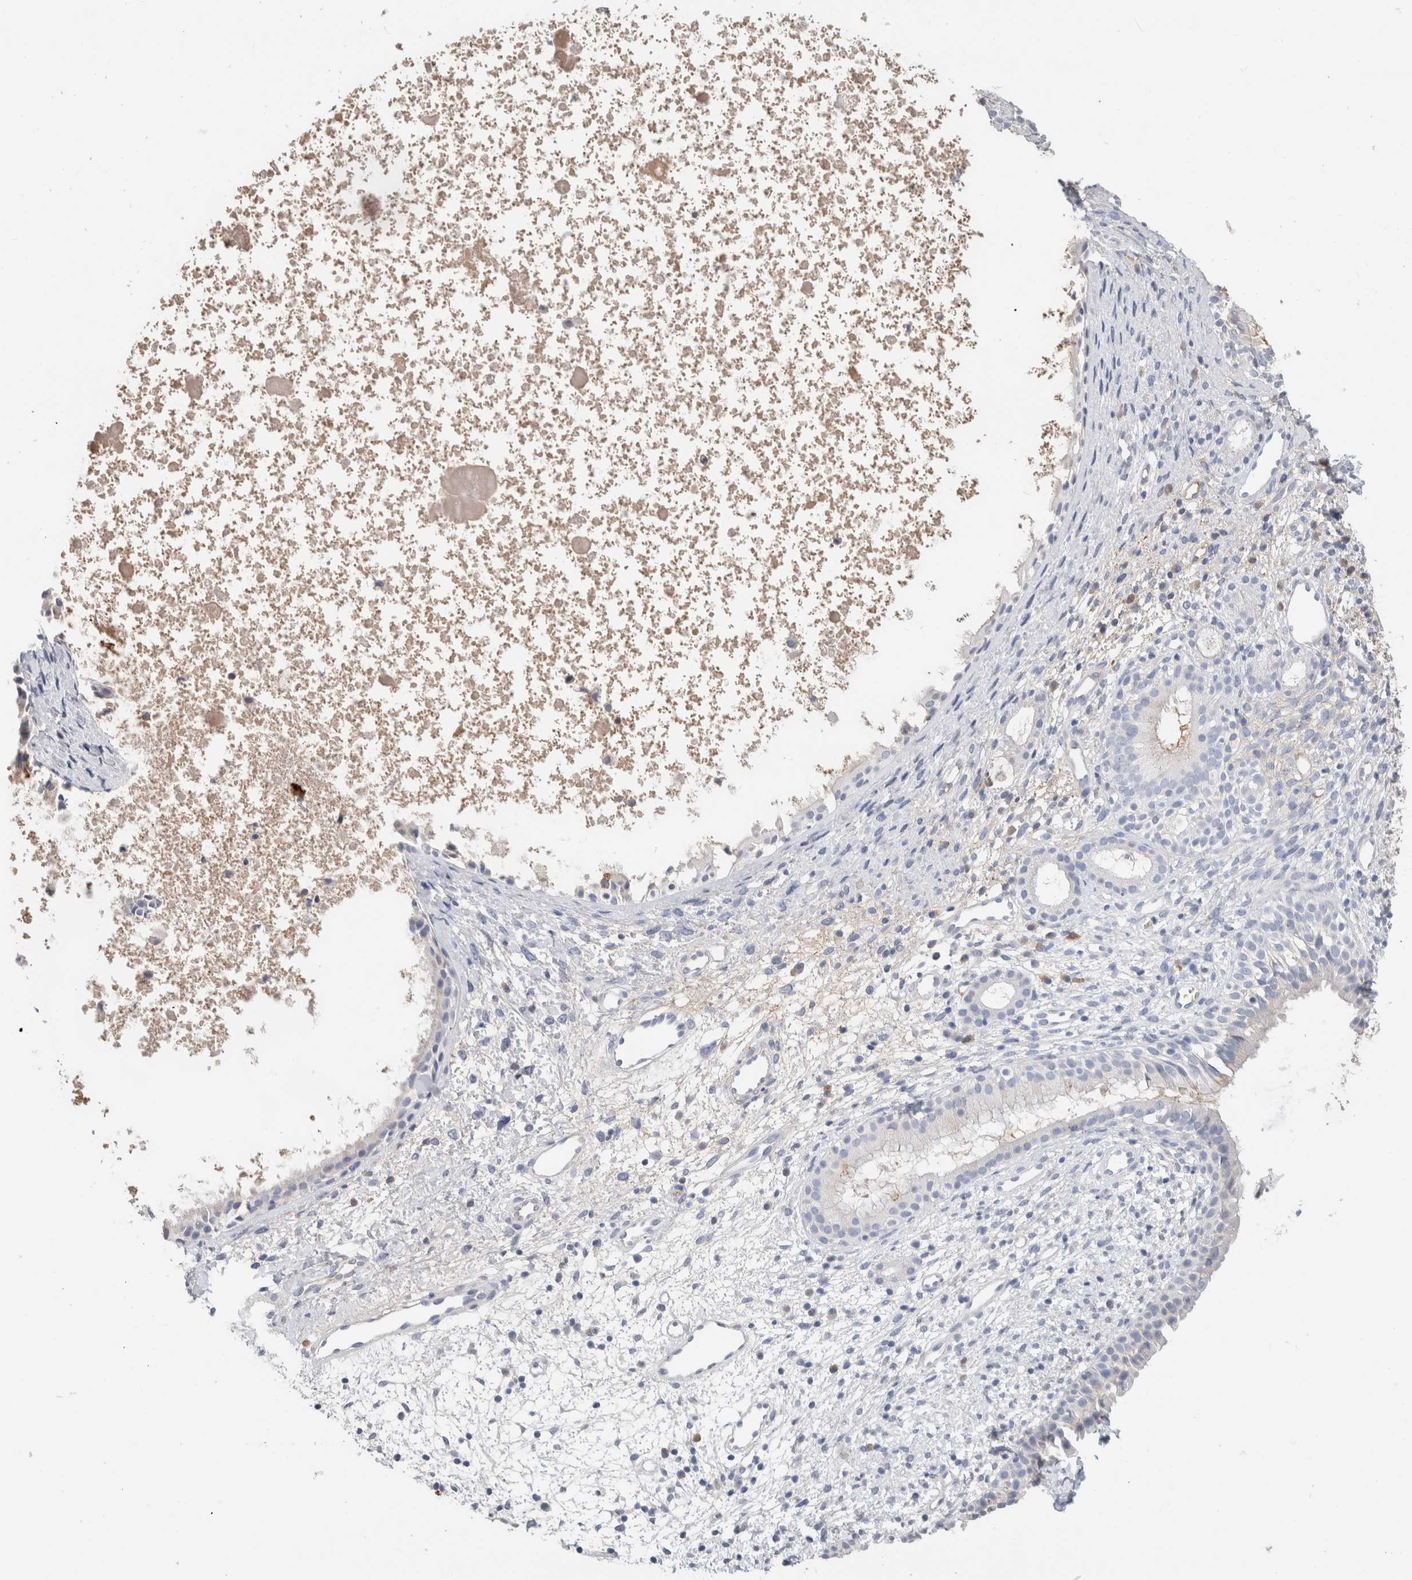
{"staining": {"intensity": "negative", "quantity": "none", "location": "none"}, "tissue": "nasopharynx", "cell_type": "Respiratory epithelial cells", "image_type": "normal", "snomed": [{"axis": "morphology", "description": "Normal tissue, NOS"}, {"axis": "topography", "description": "Nasopharynx"}], "caption": "Immunohistochemistry photomicrograph of normal nasopharynx stained for a protein (brown), which demonstrates no positivity in respiratory epithelial cells. (DAB (3,3'-diaminobenzidine) IHC with hematoxylin counter stain).", "gene": "SCGB1A1", "patient": {"sex": "male", "age": 22}}